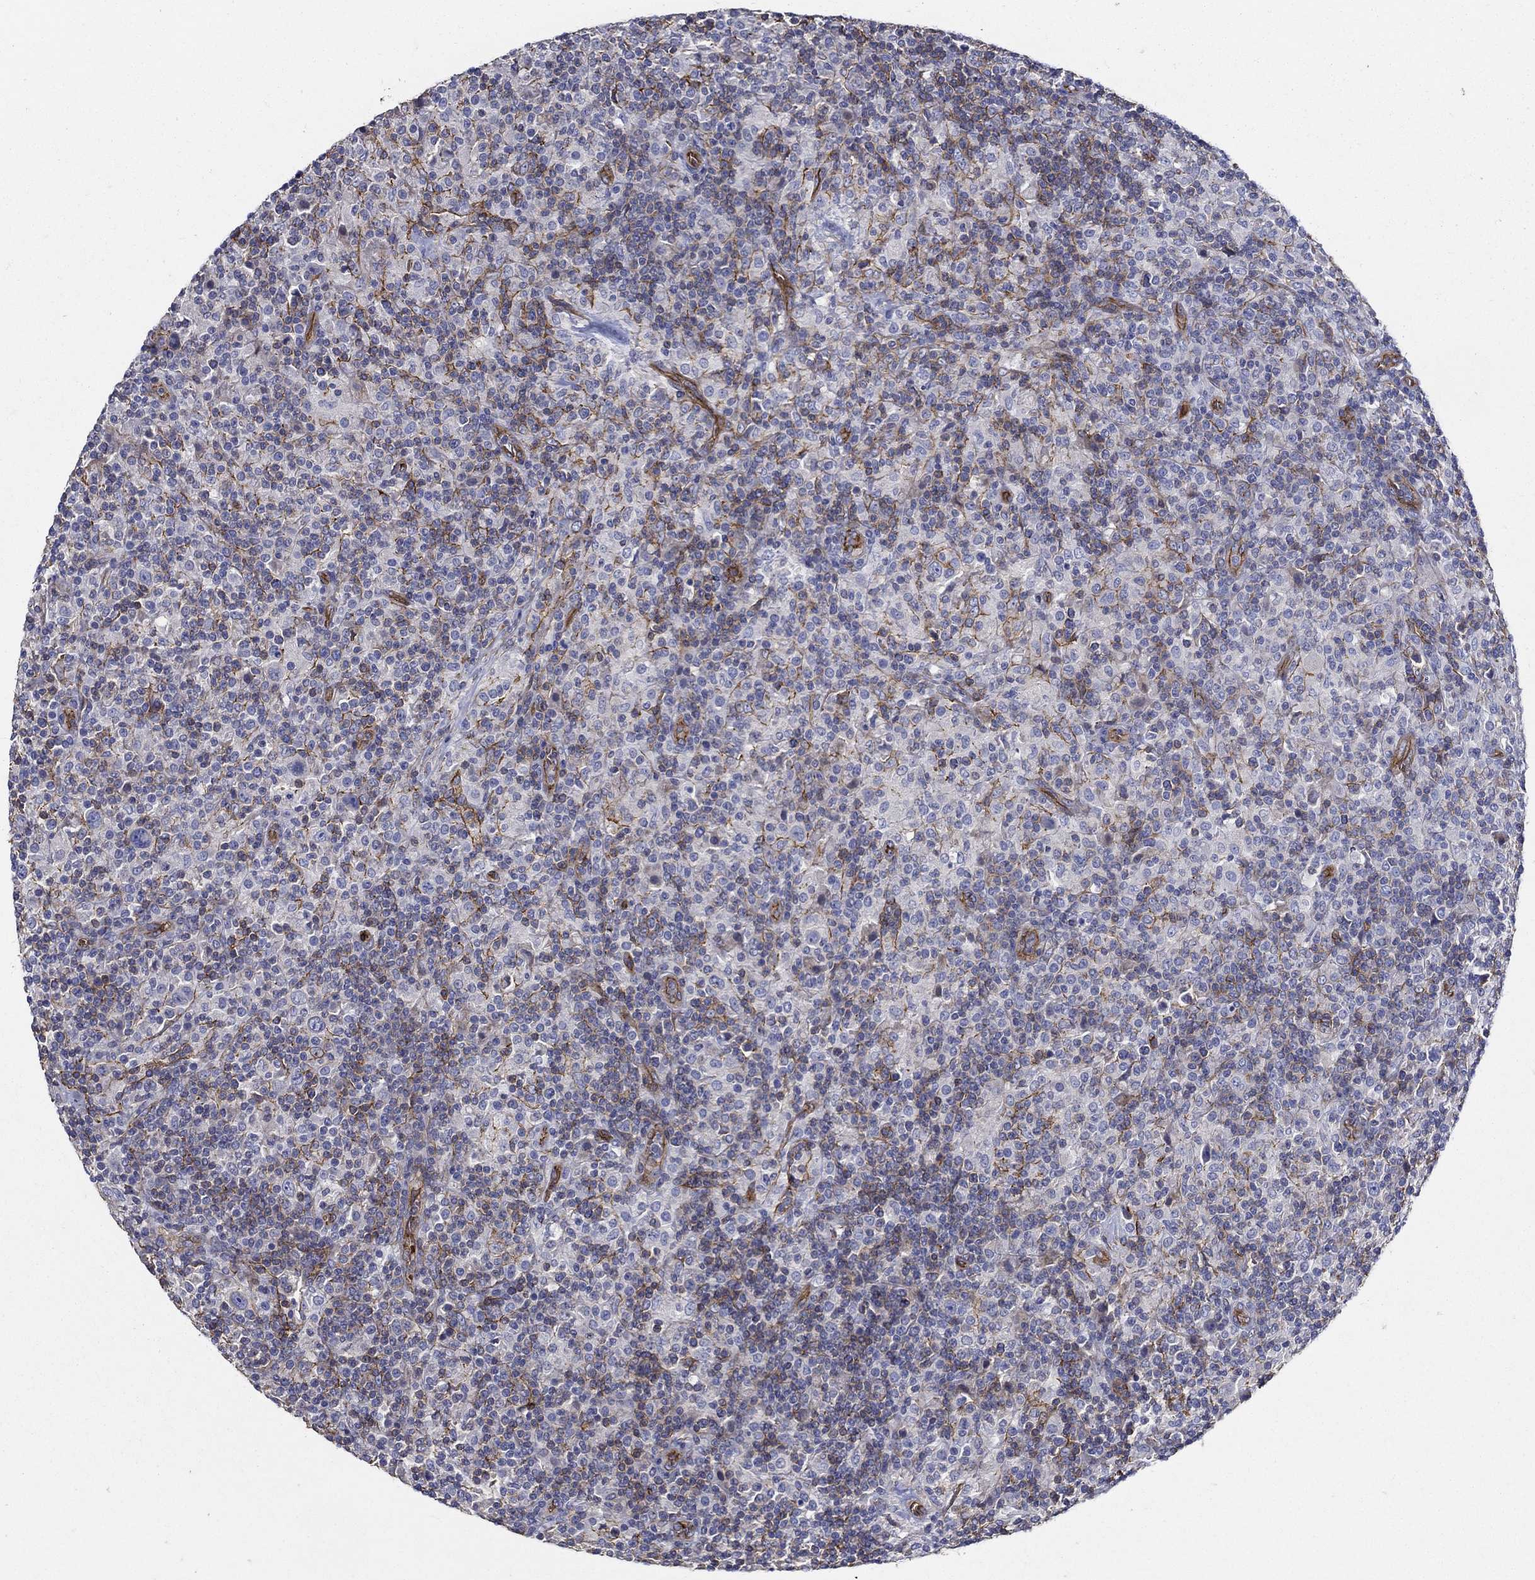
{"staining": {"intensity": "negative", "quantity": "none", "location": "none"}, "tissue": "lymphoma", "cell_type": "Tumor cells", "image_type": "cancer", "snomed": [{"axis": "morphology", "description": "Hodgkin's disease, NOS"}, {"axis": "topography", "description": "Lymph node"}], "caption": "Tumor cells show no significant protein staining in Hodgkin's disease. Brightfield microscopy of immunohistochemistry (IHC) stained with DAB (3,3'-diaminobenzidine) (brown) and hematoxylin (blue), captured at high magnification.", "gene": "APBB3", "patient": {"sex": "male", "age": 70}}